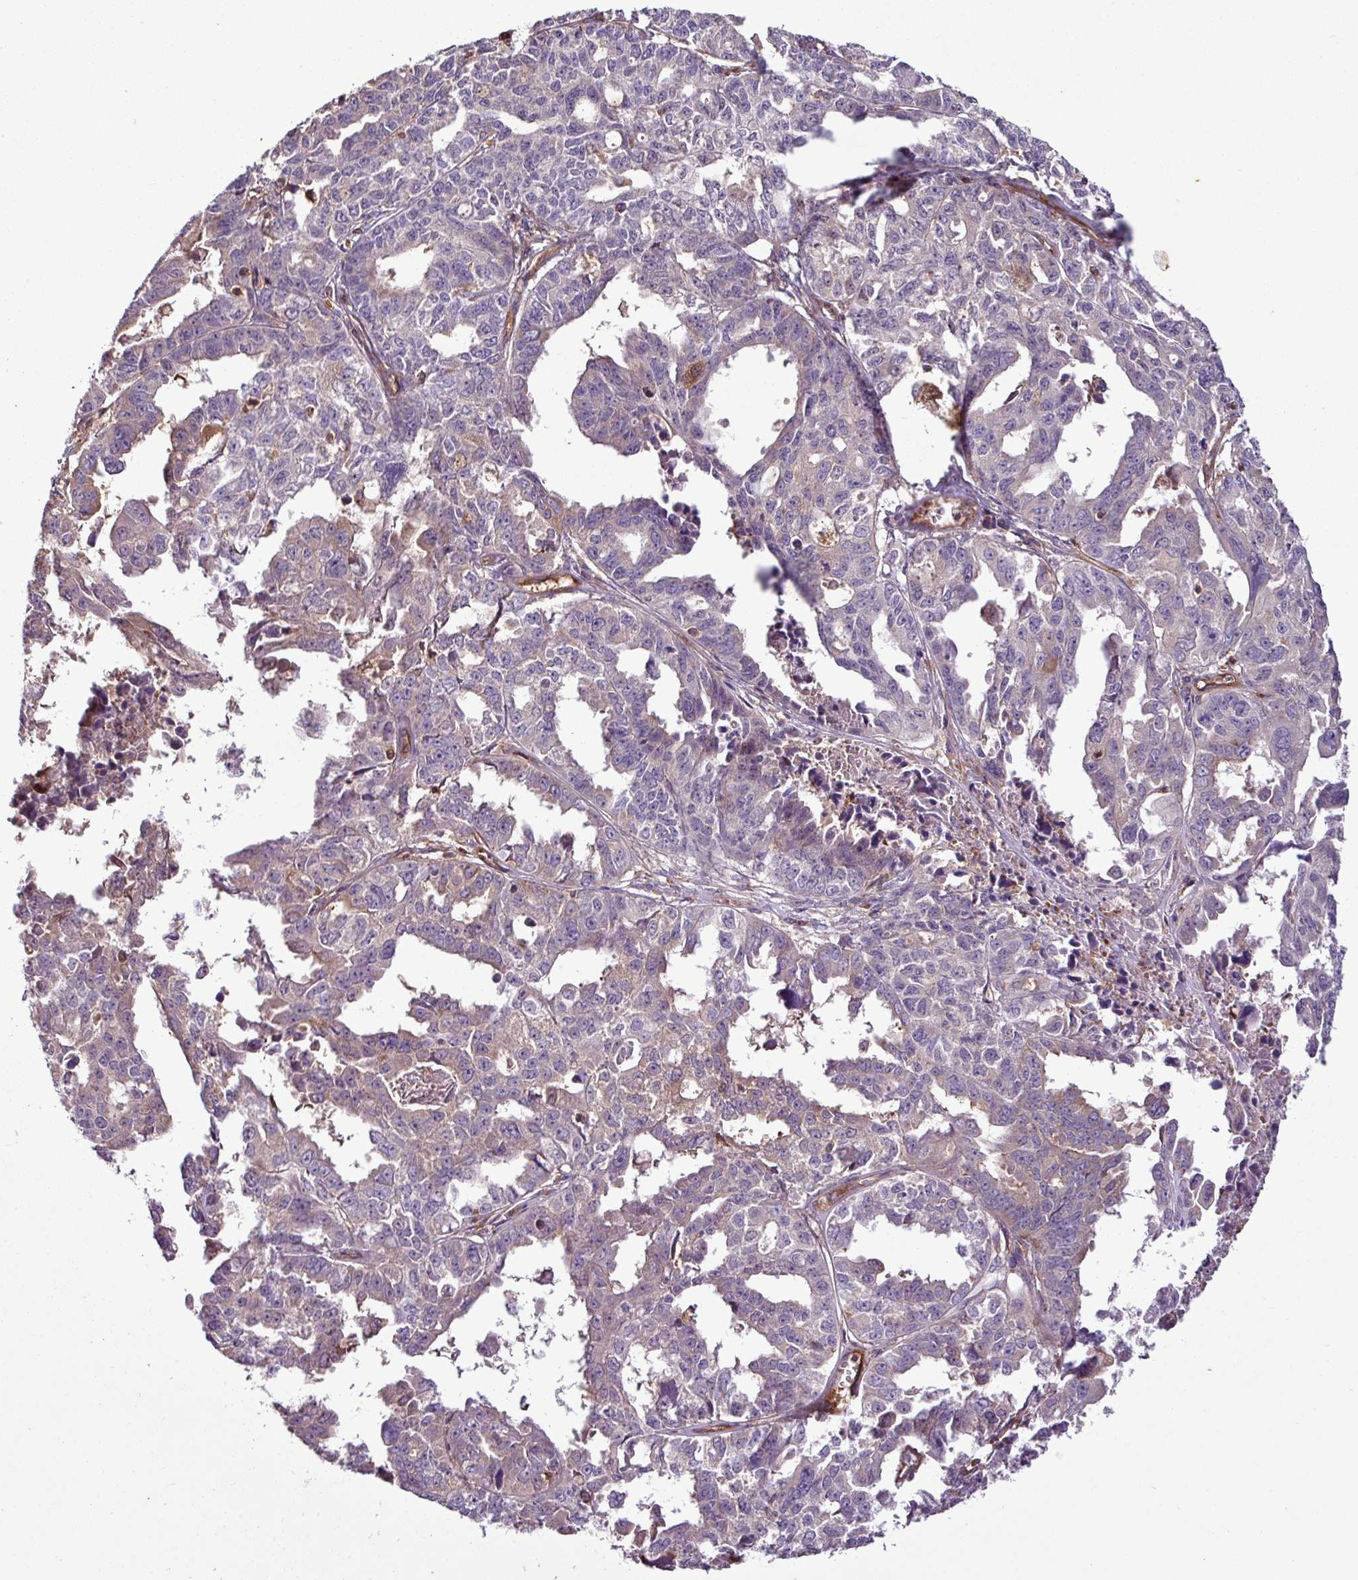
{"staining": {"intensity": "negative", "quantity": "none", "location": "none"}, "tissue": "ovarian cancer", "cell_type": "Tumor cells", "image_type": "cancer", "snomed": [{"axis": "morphology", "description": "Adenocarcinoma, NOS"}, {"axis": "morphology", "description": "Carcinoma, endometroid"}, {"axis": "topography", "description": "Ovary"}], "caption": "Endometroid carcinoma (ovarian) stained for a protein using immunohistochemistry (IHC) shows no expression tumor cells.", "gene": "ZNF106", "patient": {"sex": "female", "age": 72}}